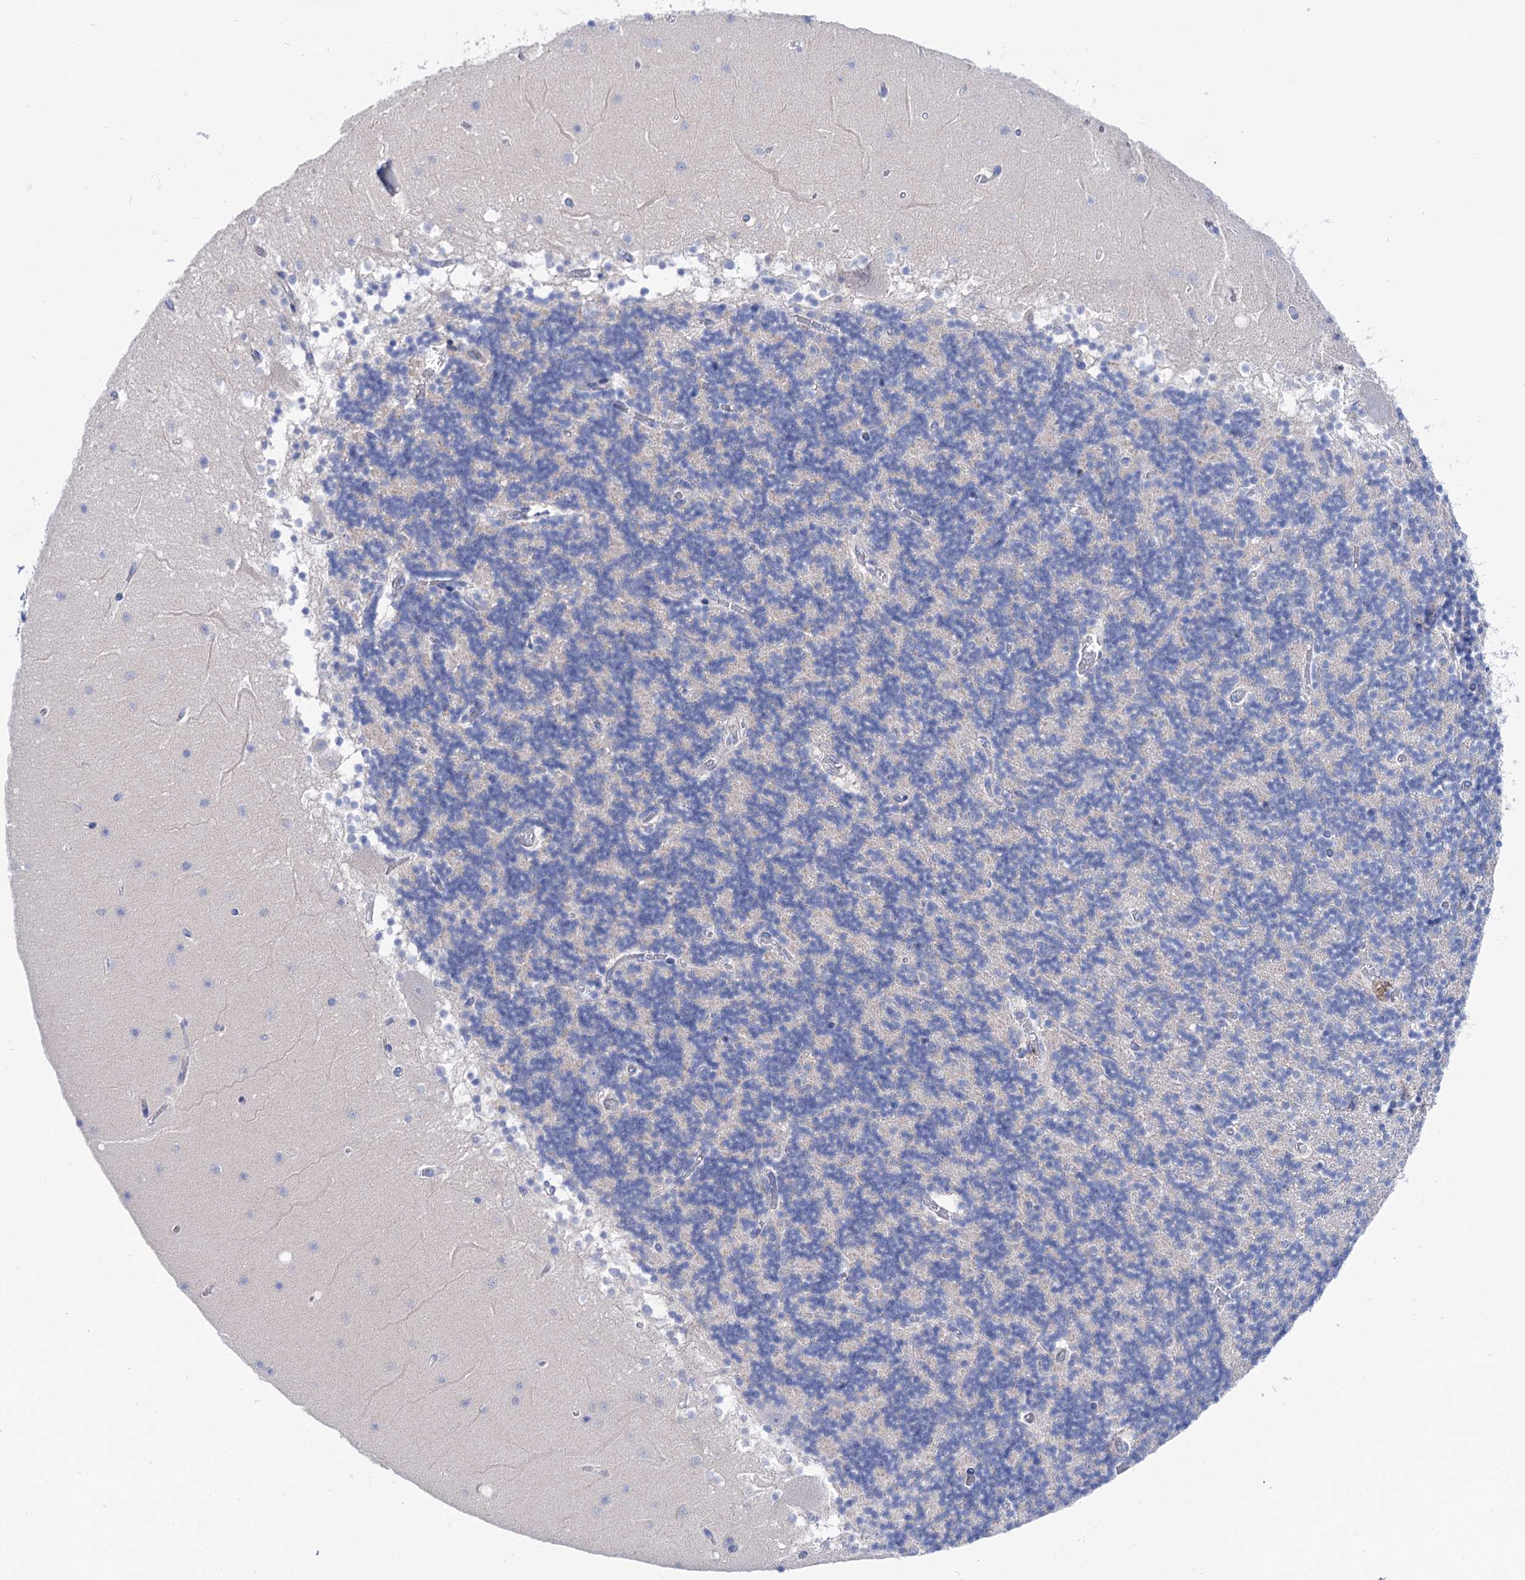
{"staining": {"intensity": "negative", "quantity": "none", "location": "none"}, "tissue": "cerebellum", "cell_type": "Cells in granular layer", "image_type": "normal", "snomed": [{"axis": "morphology", "description": "Normal tissue, NOS"}, {"axis": "topography", "description": "Cerebellum"}], "caption": "This is an immunohistochemistry (IHC) photomicrograph of normal human cerebellum. There is no positivity in cells in granular layer.", "gene": "YARS2", "patient": {"sex": "female", "age": 28}}